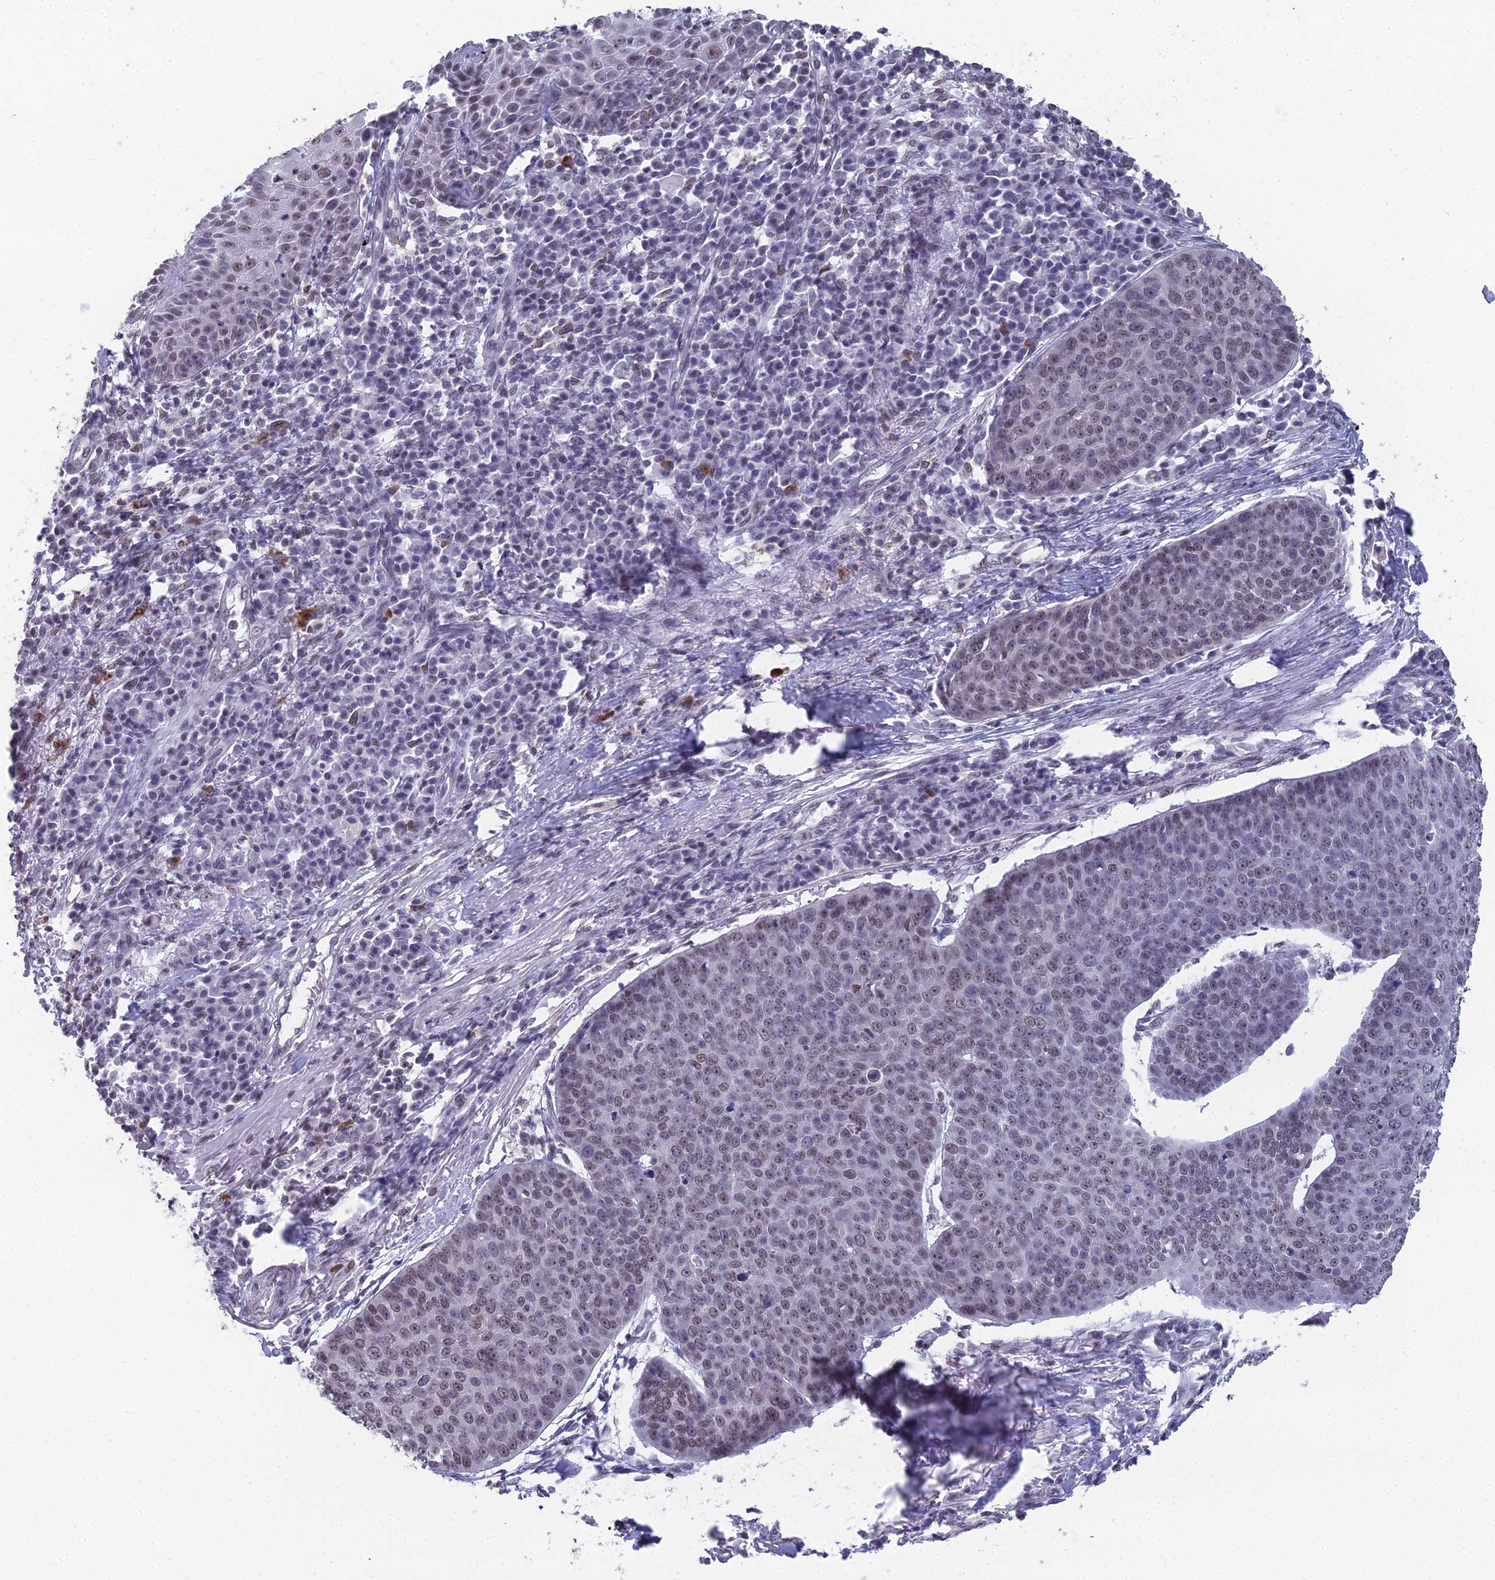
{"staining": {"intensity": "weak", "quantity": "25%-75%", "location": "nuclear"}, "tissue": "skin cancer", "cell_type": "Tumor cells", "image_type": "cancer", "snomed": [{"axis": "morphology", "description": "Squamous cell carcinoma, NOS"}, {"axis": "topography", "description": "Skin"}], "caption": "An image showing weak nuclear expression in about 25%-75% of tumor cells in skin cancer, as visualized by brown immunohistochemical staining.", "gene": "CCDC97", "patient": {"sex": "male", "age": 71}}